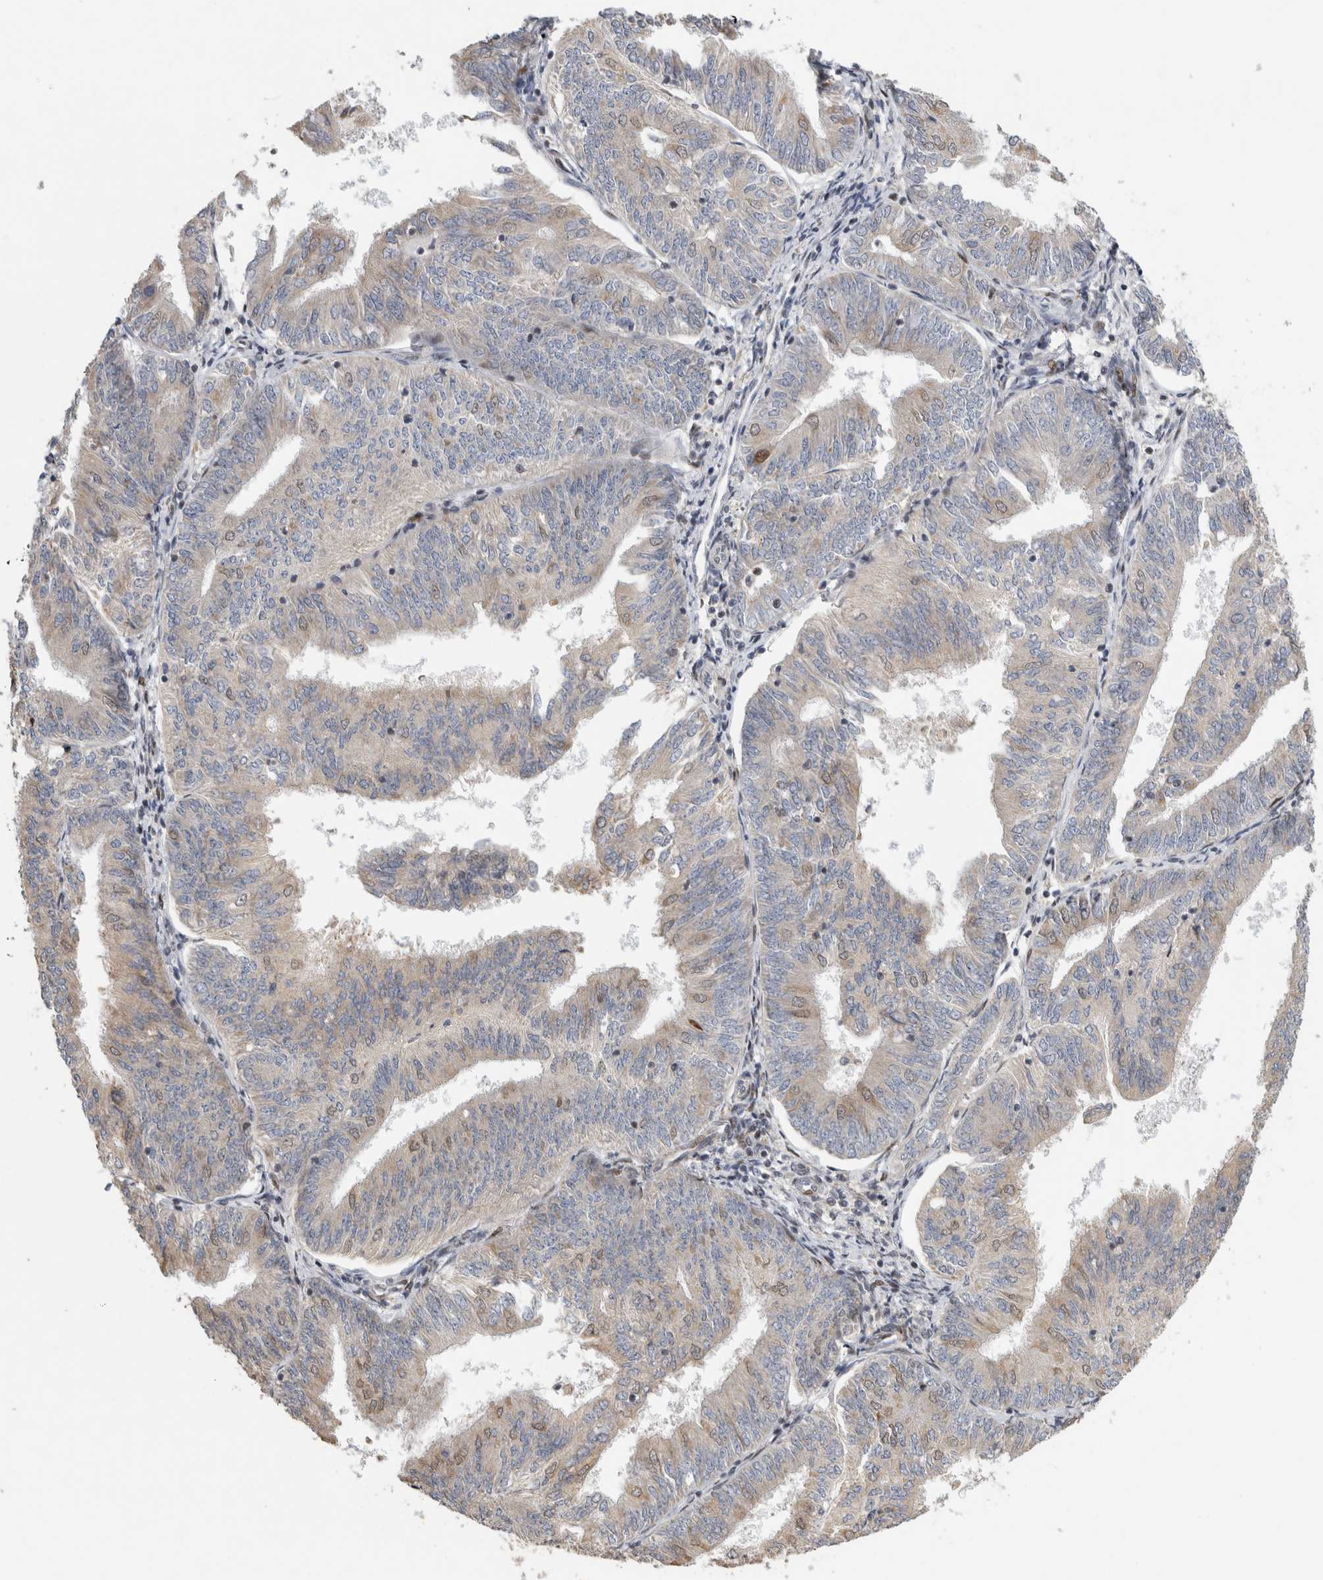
{"staining": {"intensity": "weak", "quantity": "<25%", "location": "cytoplasmic/membranous,nuclear"}, "tissue": "endometrial cancer", "cell_type": "Tumor cells", "image_type": "cancer", "snomed": [{"axis": "morphology", "description": "Adenocarcinoma, NOS"}, {"axis": "topography", "description": "Endometrium"}], "caption": "The micrograph exhibits no significant positivity in tumor cells of adenocarcinoma (endometrial).", "gene": "C8orf58", "patient": {"sex": "female", "age": 58}}